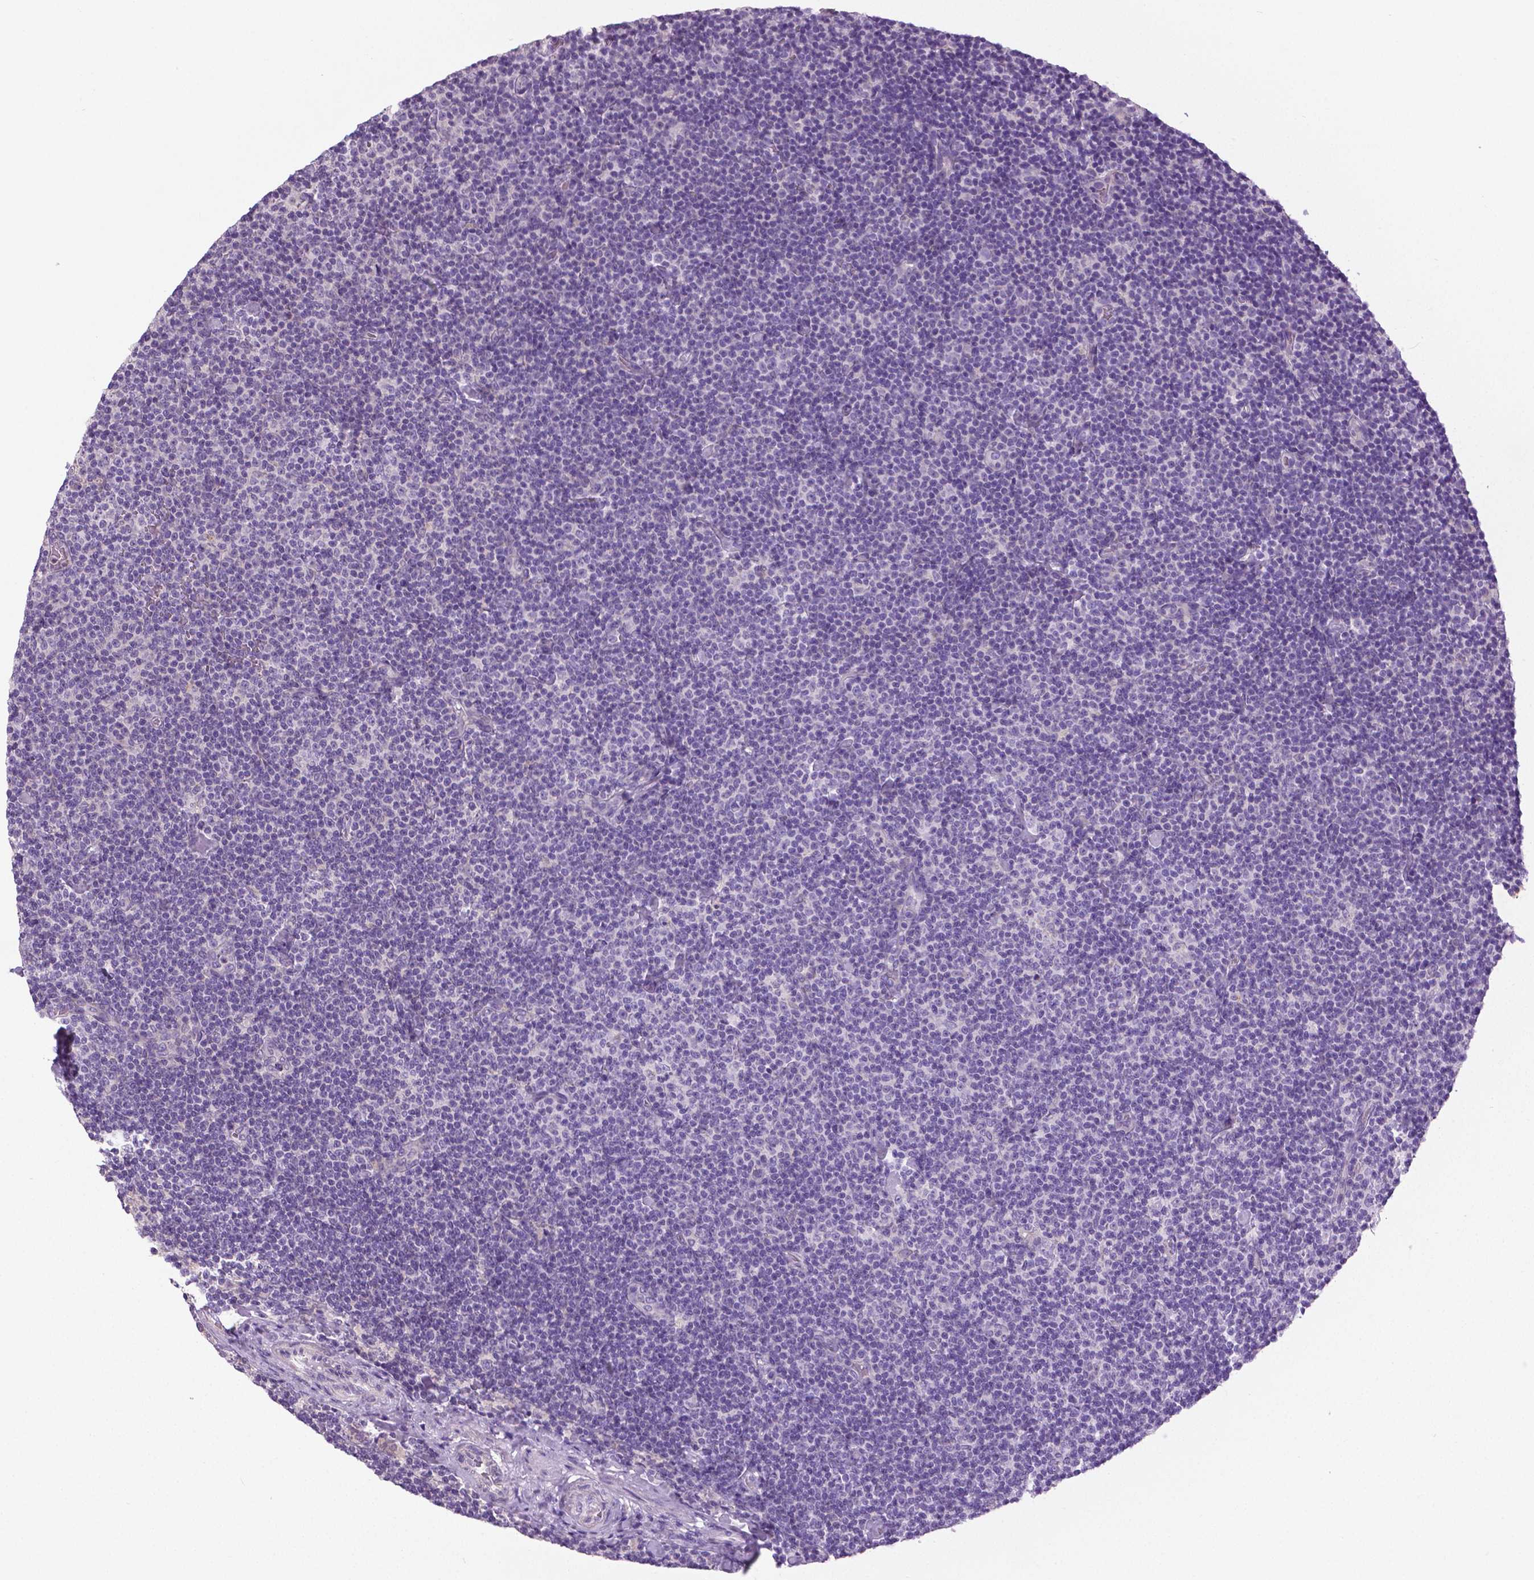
{"staining": {"intensity": "negative", "quantity": "none", "location": "none"}, "tissue": "lymphoma", "cell_type": "Tumor cells", "image_type": "cancer", "snomed": [{"axis": "morphology", "description": "Malignant lymphoma, non-Hodgkin's type, Low grade"}, {"axis": "topography", "description": "Lymph node"}], "caption": "High magnification brightfield microscopy of lymphoma stained with DAB (3,3'-diaminobenzidine) (brown) and counterstained with hematoxylin (blue): tumor cells show no significant expression.", "gene": "DNAH12", "patient": {"sex": "male", "age": 81}}